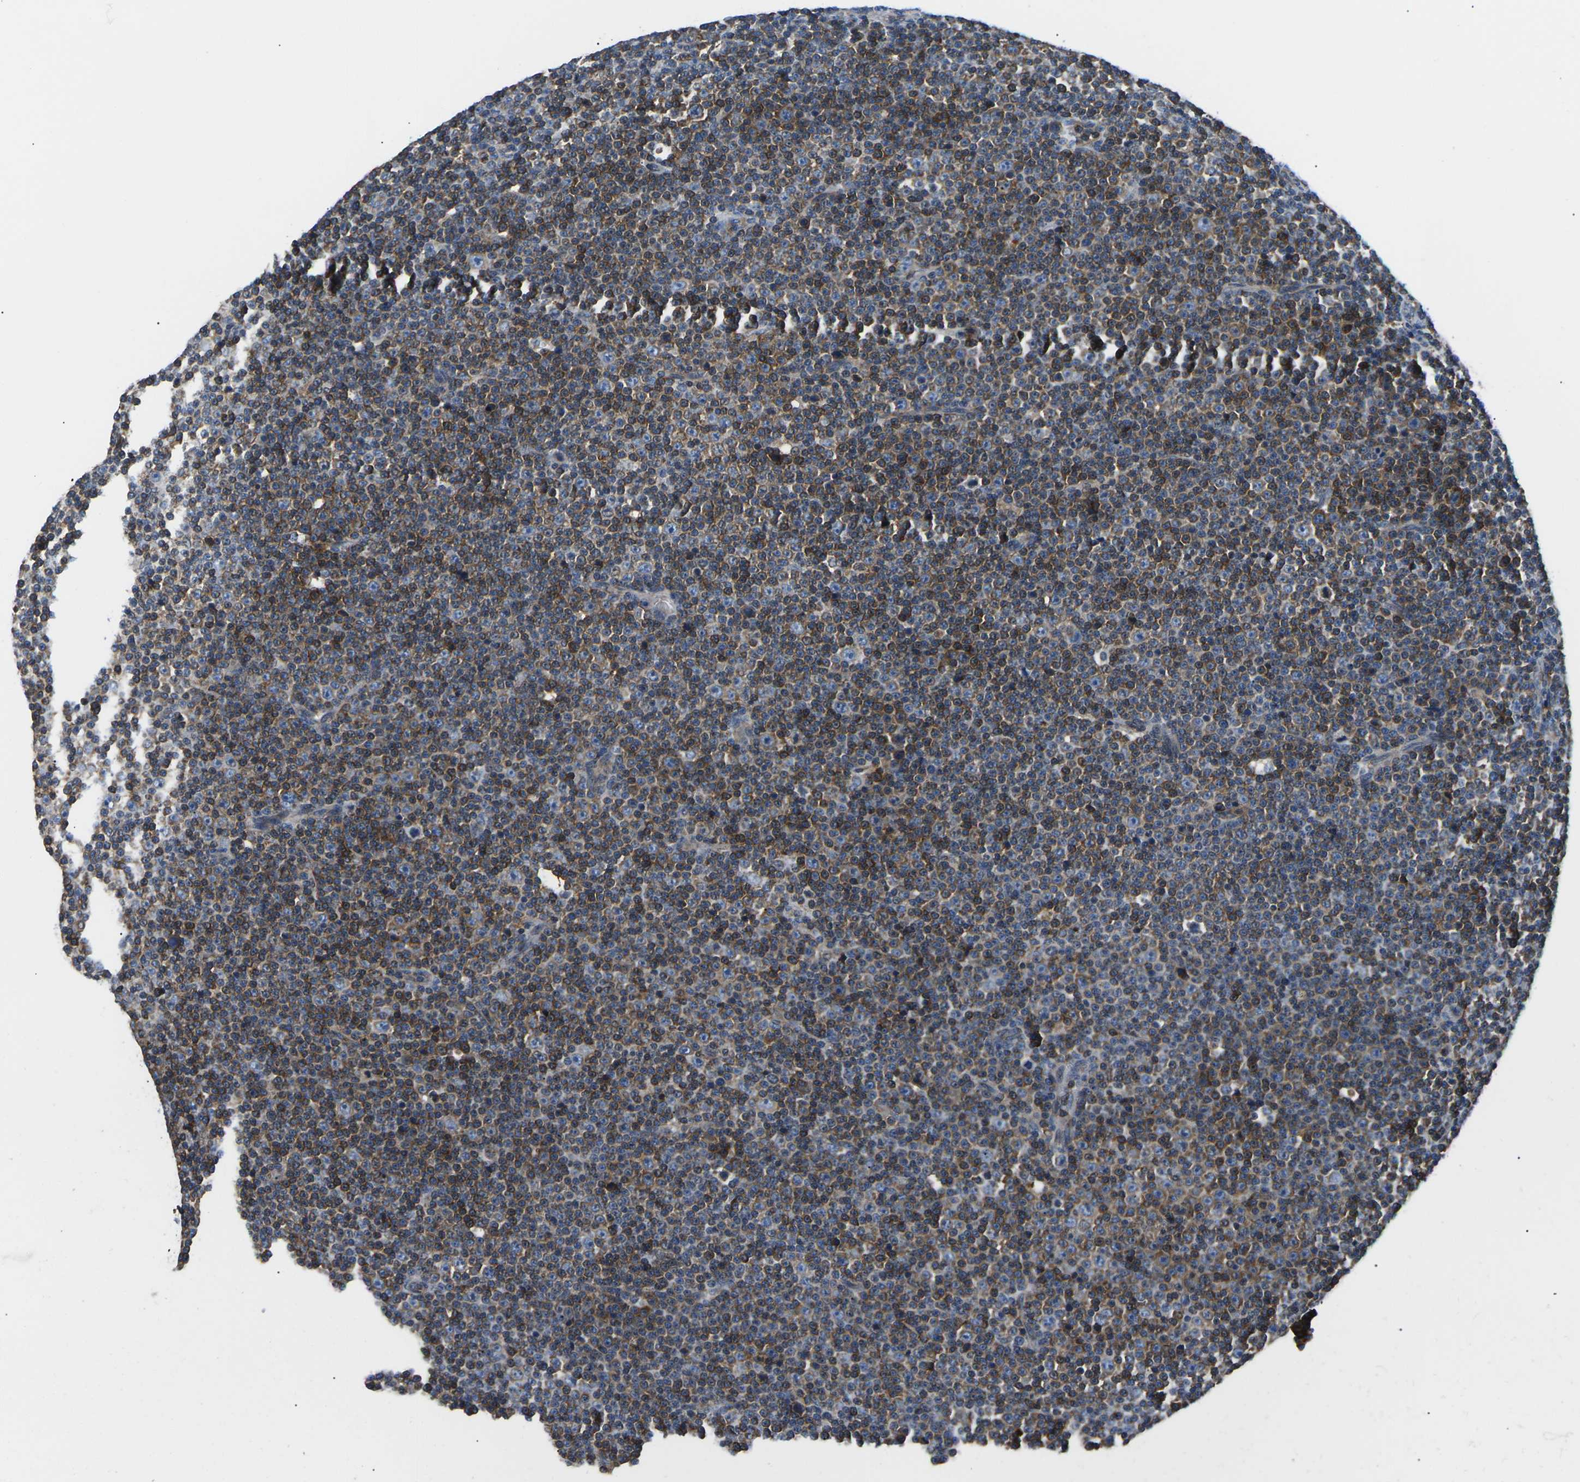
{"staining": {"intensity": "moderate", "quantity": "25%-75%", "location": "cytoplasmic/membranous"}, "tissue": "lymphoma", "cell_type": "Tumor cells", "image_type": "cancer", "snomed": [{"axis": "morphology", "description": "Malignant lymphoma, non-Hodgkin's type, Low grade"}, {"axis": "topography", "description": "Lymph node"}], "caption": "High-power microscopy captured an immunohistochemistry (IHC) histopathology image of malignant lymphoma, non-Hodgkin's type (low-grade), revealing moderate cytoplasmic/membranous expression in about 25%-75% of tumor cells. (IHC, brightfield microscopy, high magnification).", "gene": "KCNJ15", "patient": {"sex": "female", "age": 67}}